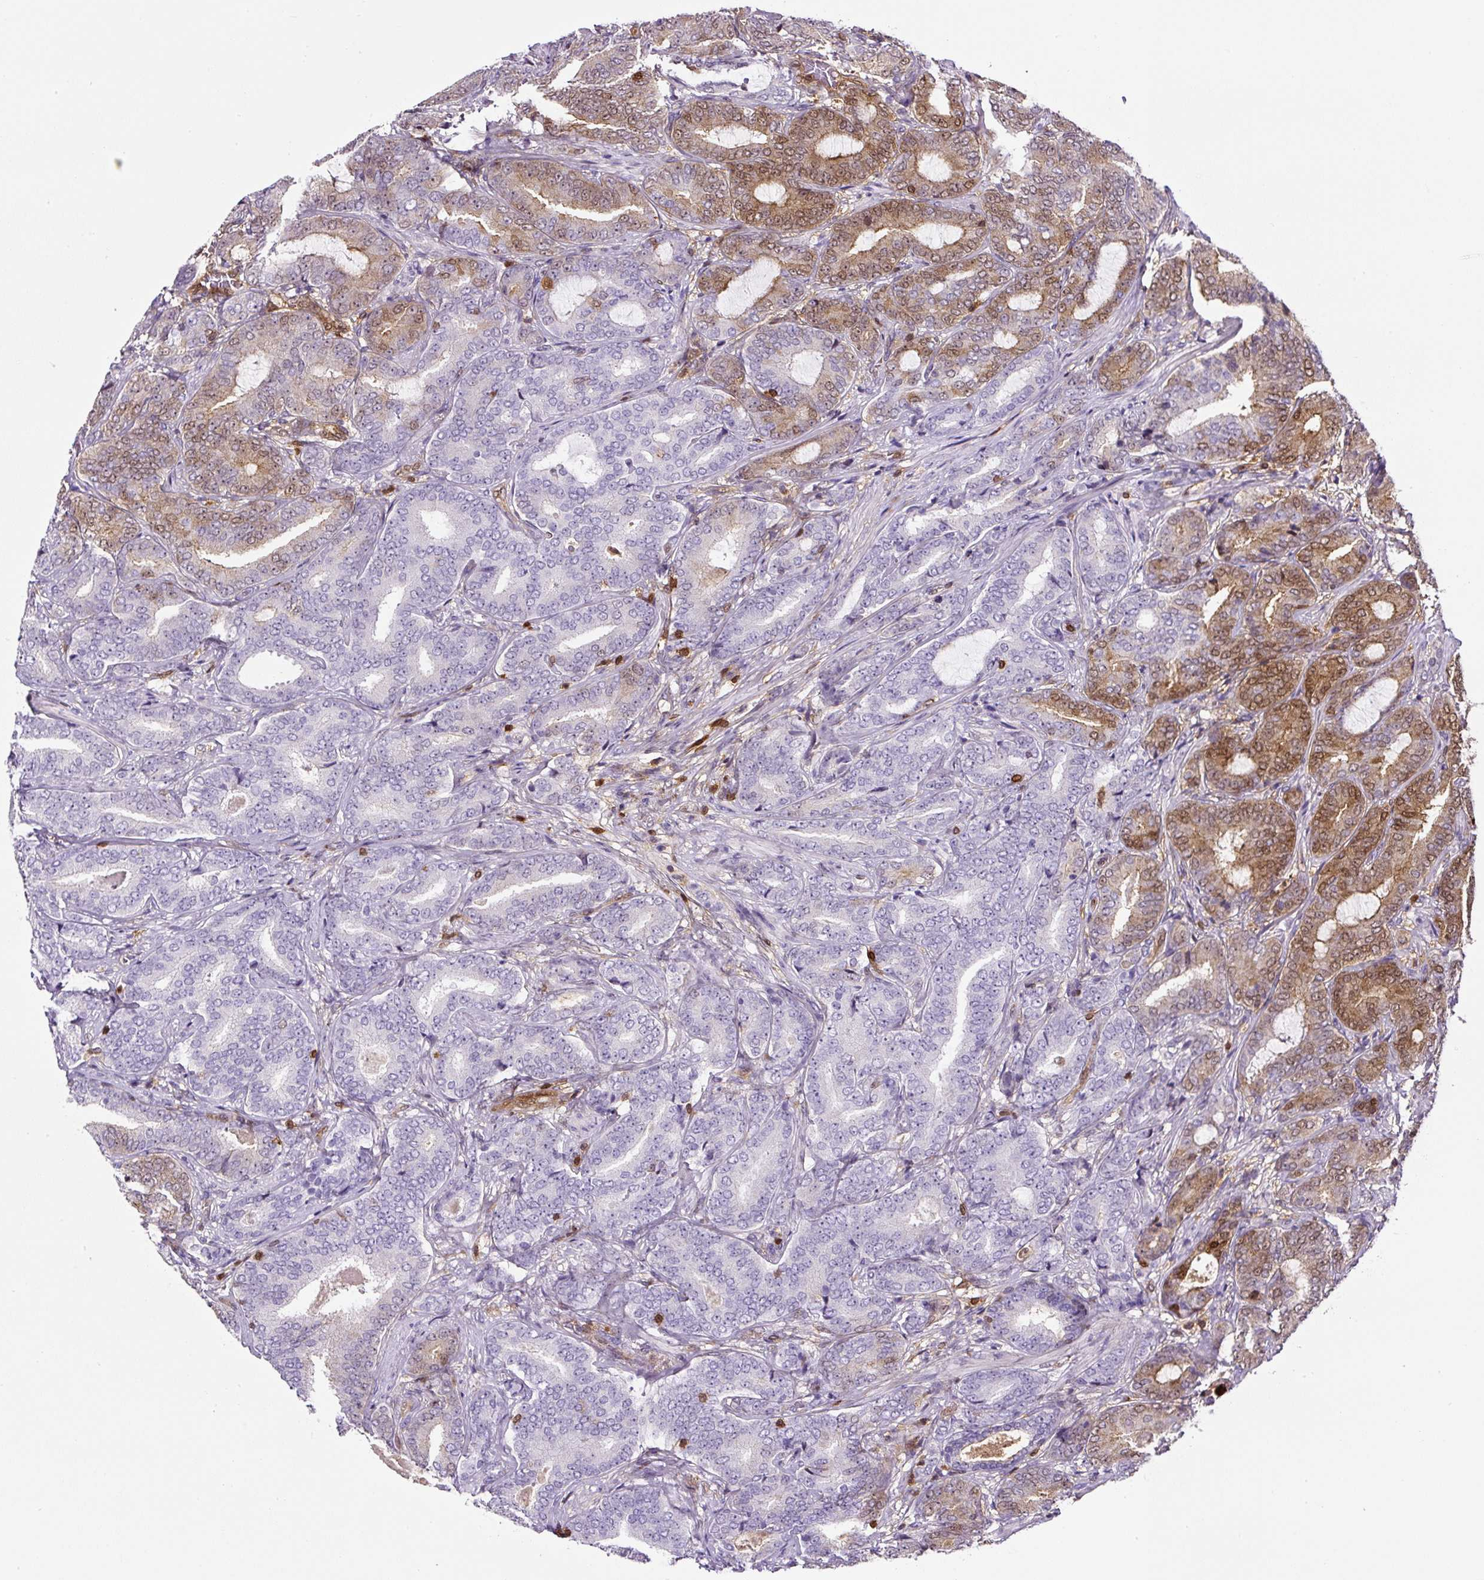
{"staining": {"intensity": "moderate", "quantity": "25%-75%", "location": "cytoplasmic/membranous,nuclear"}, "tissue": "prostate cancer", "cell_type": "Tumor cells", "image_type": "cancer", "snomed": [{"axis": "morphology", "description": "Adenocarcinoma, Low grade"}, {"axis": "topography", "description": "Prostate and seminal vesicle, NOS"}], "caption": "A high-resolution image shows immunohistochemistry staining of adenocarcinoma (low-grade) (prostate), which exhibits moderate cytoplasmic/membranous and nuclear staining in about 25%-75% of tumor cells. (Stains: DAB (3,3'-diaminobenzidine) in brown, nuclei in blue, Microscopy: brightfield microscopy at high magnification).", "gene": "ANXA1", "patient": {"sex": "male", "age": 61}}